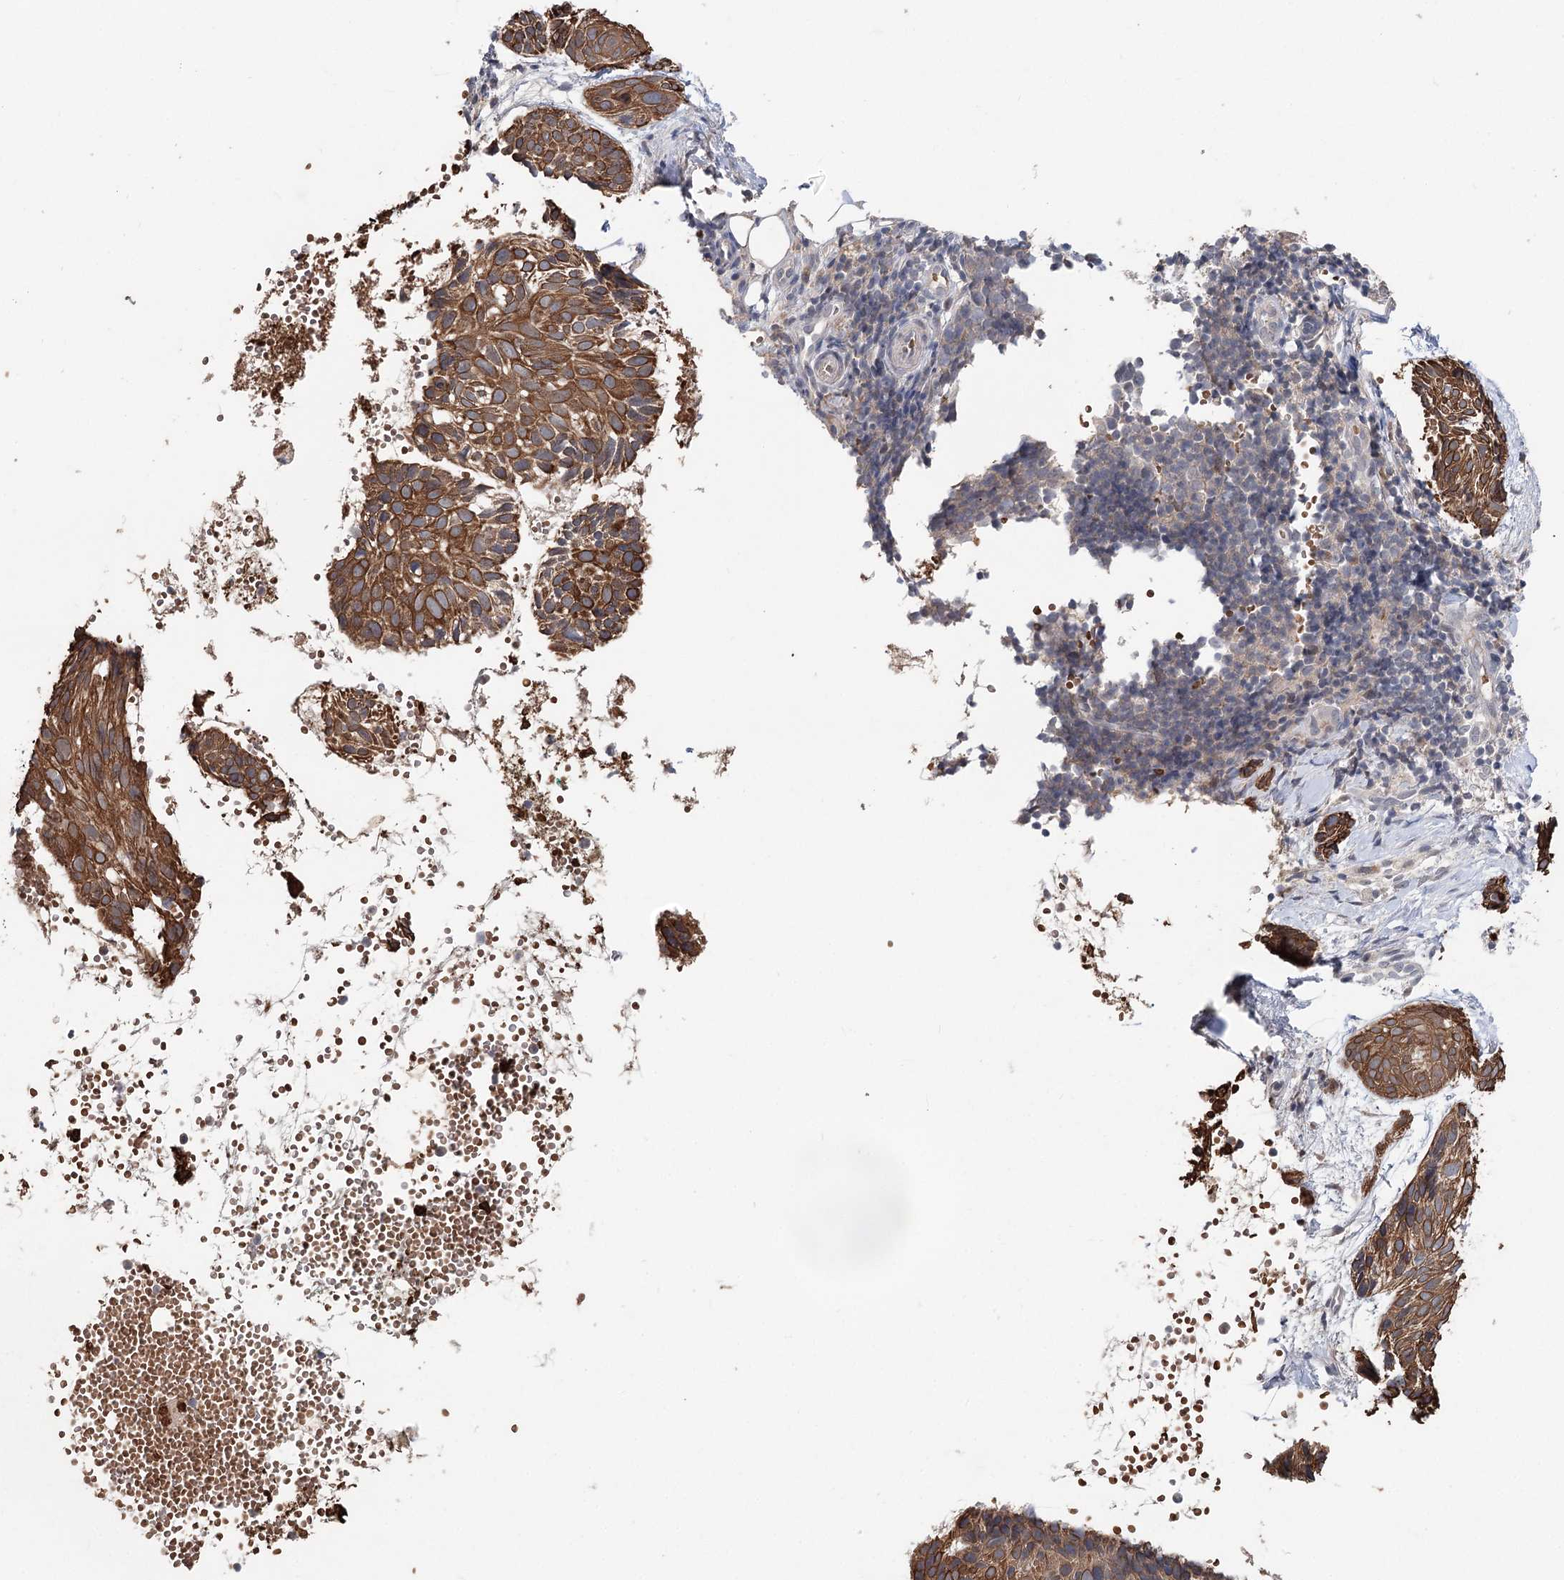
{"staining": {"intensity": "strong", "quantity": ">75%", "location": "cytoplasmic/membranous"}, "tissue": "skin cancer", "cell_type": "Tumor cells", "image_type": "cancer", "snomed": [{"axis": "morphology", "description": "Normal tissue, NOS"}, {"axis": "morphology", "description": "Basal cell carcinoma"}, {"axis": "topography", "description": "Skin"}], "caption": "Immunohistochemistry (IHC) (DAB (3,3'-diaminobenzidine)) staining of human basal cell carcinoma (skin) shows strong cytoplasmic/membranous protein positivity in about >75% of tumor cells. (brown staining indicates protein expression, while blue staining denotes nuclei).", "gene": "FBXO7", "patient": {"sex": "male", "age": 66}}